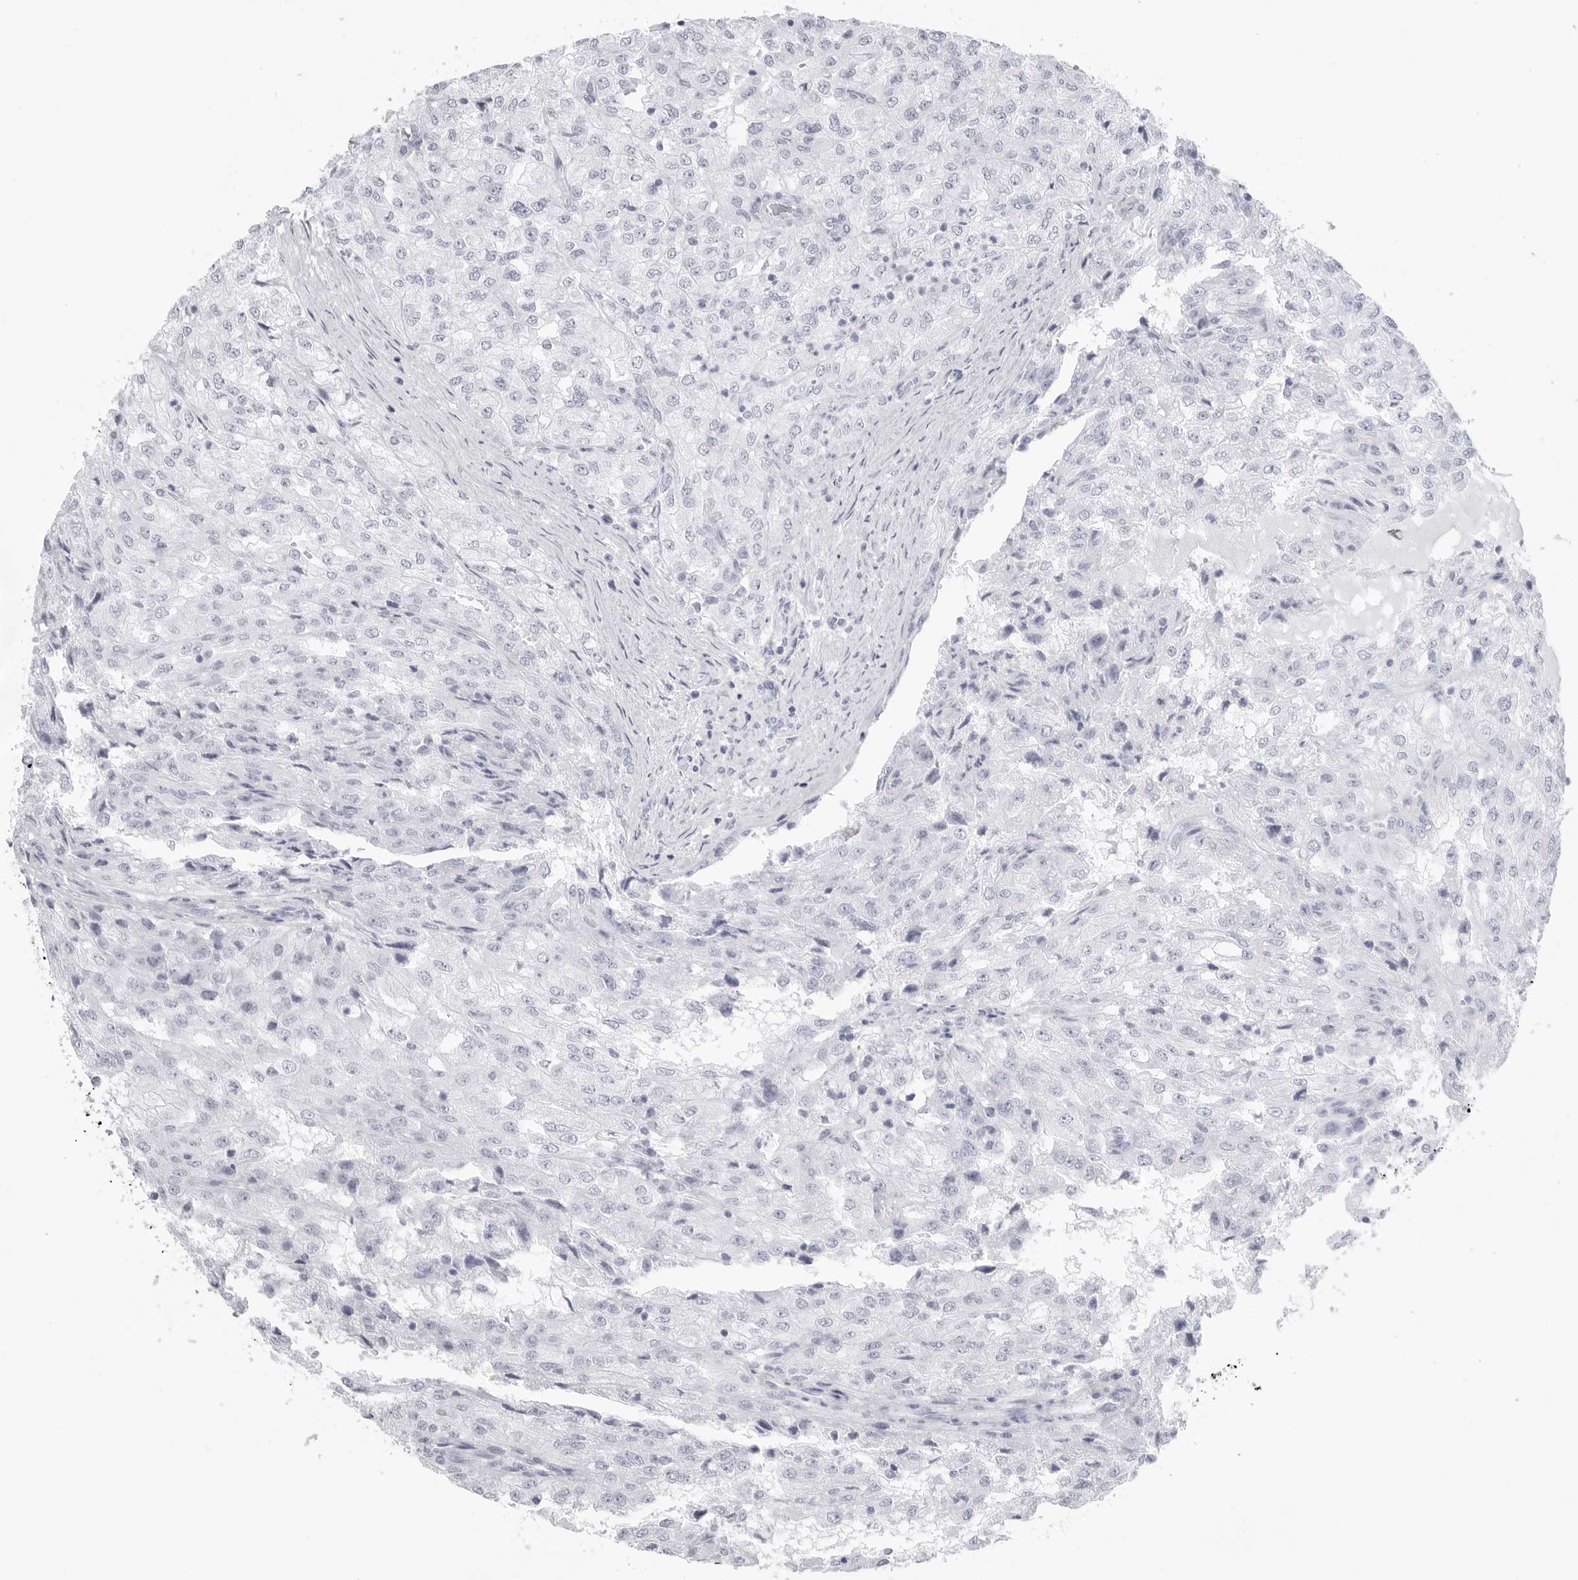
{"staining": {"intensity": "negative", "quantity": "none", "location": "none"}, "tissue": "renal cancer", "cell_type": "Tumor cells", "image_type": "cancer", "snomed": [{"axis": "morphology", "description": "Adenocarcinoma, NOS"}, {"axis": "topography", "description": "Kidney"}], "caption": "High magnification brightfield microscopy of renal adenocarcinoma stained with DAB (brown) and counterstained with hematoxylin (blue): tumor cells show no significant positivity. (DAB IHC visualized using brightfield microscopy, high magnification).", "gene": "CST2", "patient": {"sex": "female", "age": 54}}